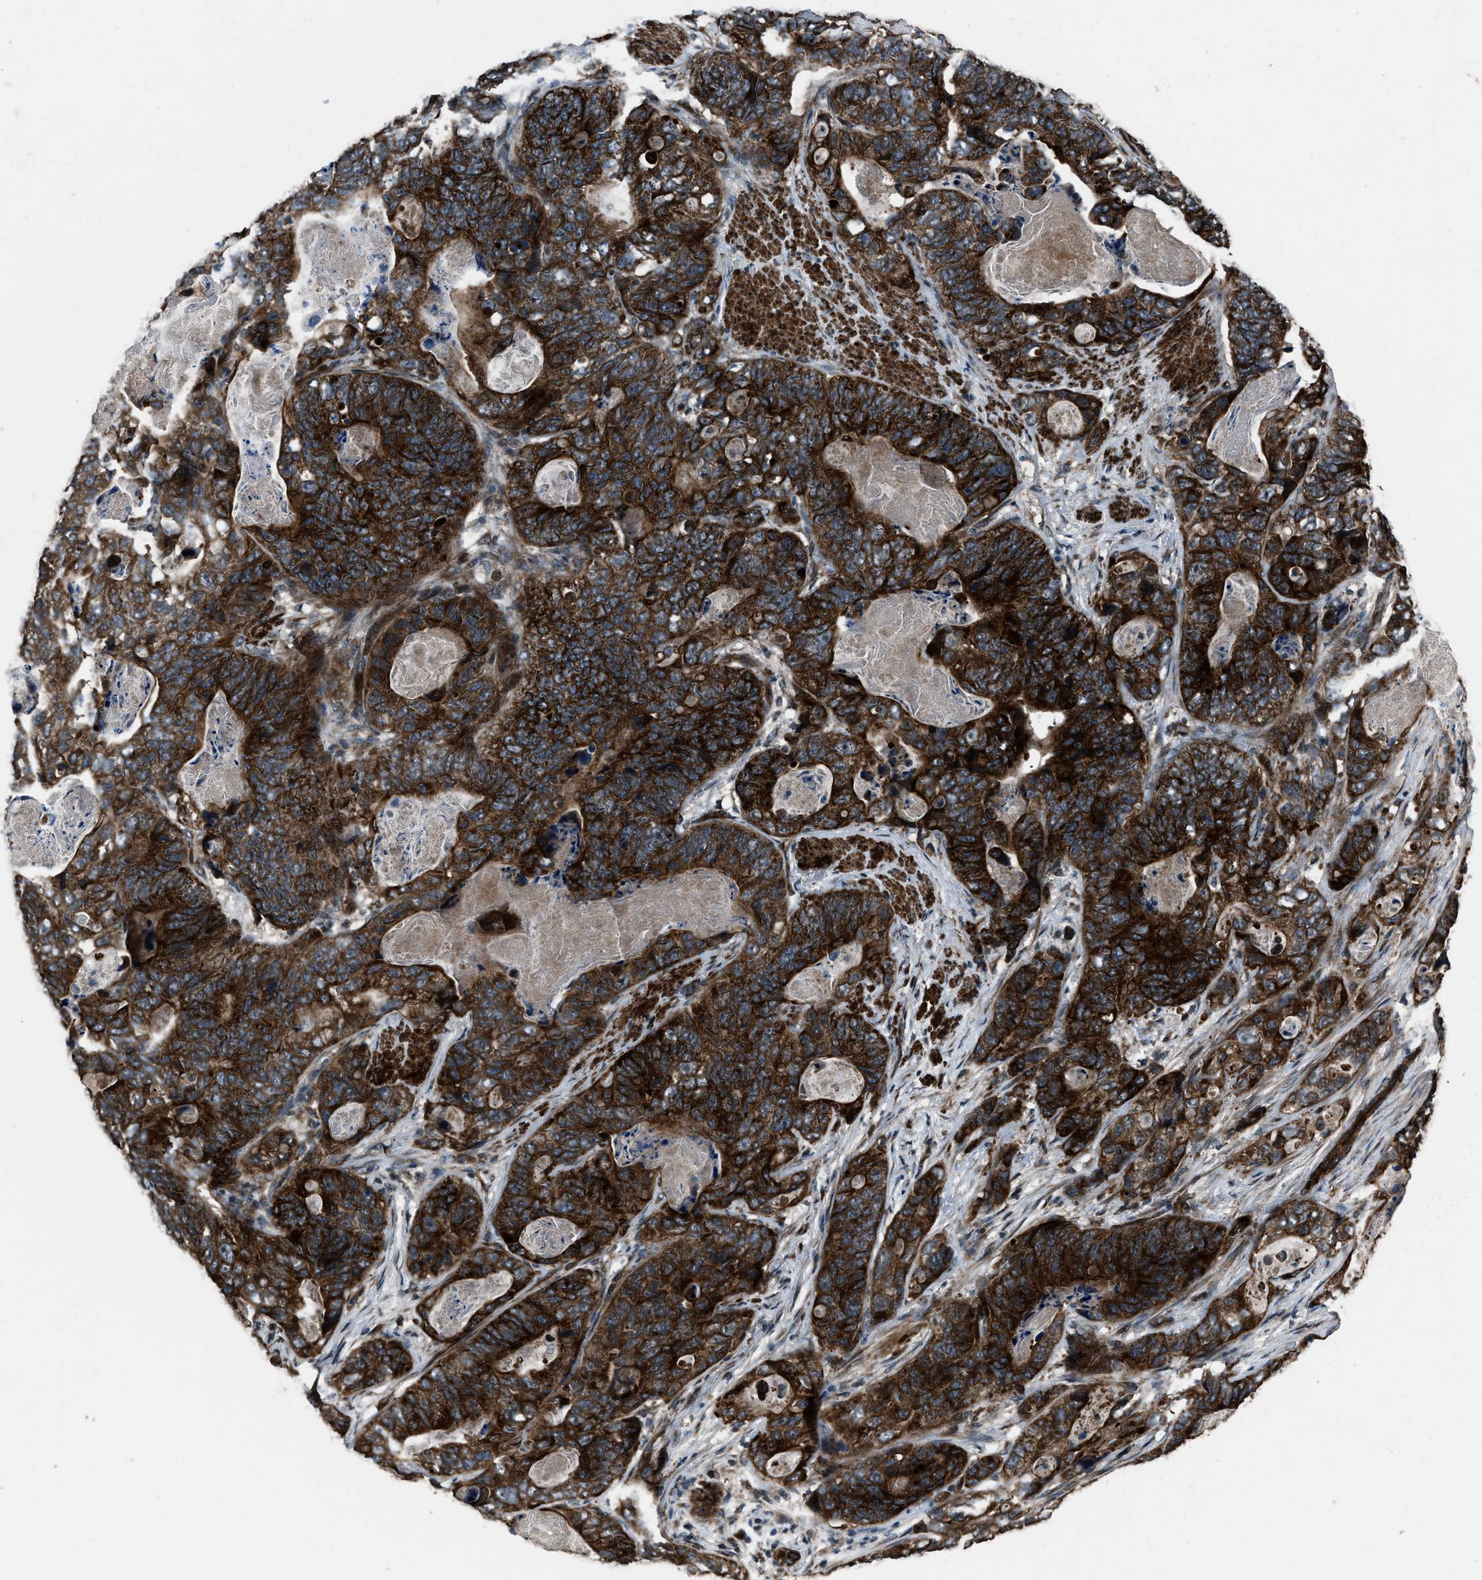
{"staining": {"intensity": "strong", "quantity": ">75%", "location": "cytoplasmic/membranous"}, "tissue": "stomach cancer", "cell_type": "Tumor cells", "image_type": "cancer", "snomed": [{"axis": "morphology", "description": "Adenocarcinoma, NOS"}, {"axis": "topography", "description": "Stomach"}], "caption": "Tumor cells show high levels of strong cytoplasmic/membranous positivity in about >75% of cells in stomach adenocarcinoma. The protein is shown in brown color, while the nuclei are stained blue.", "gene": "IRAK4", "patient": {"sex": "female", "age": 89}}